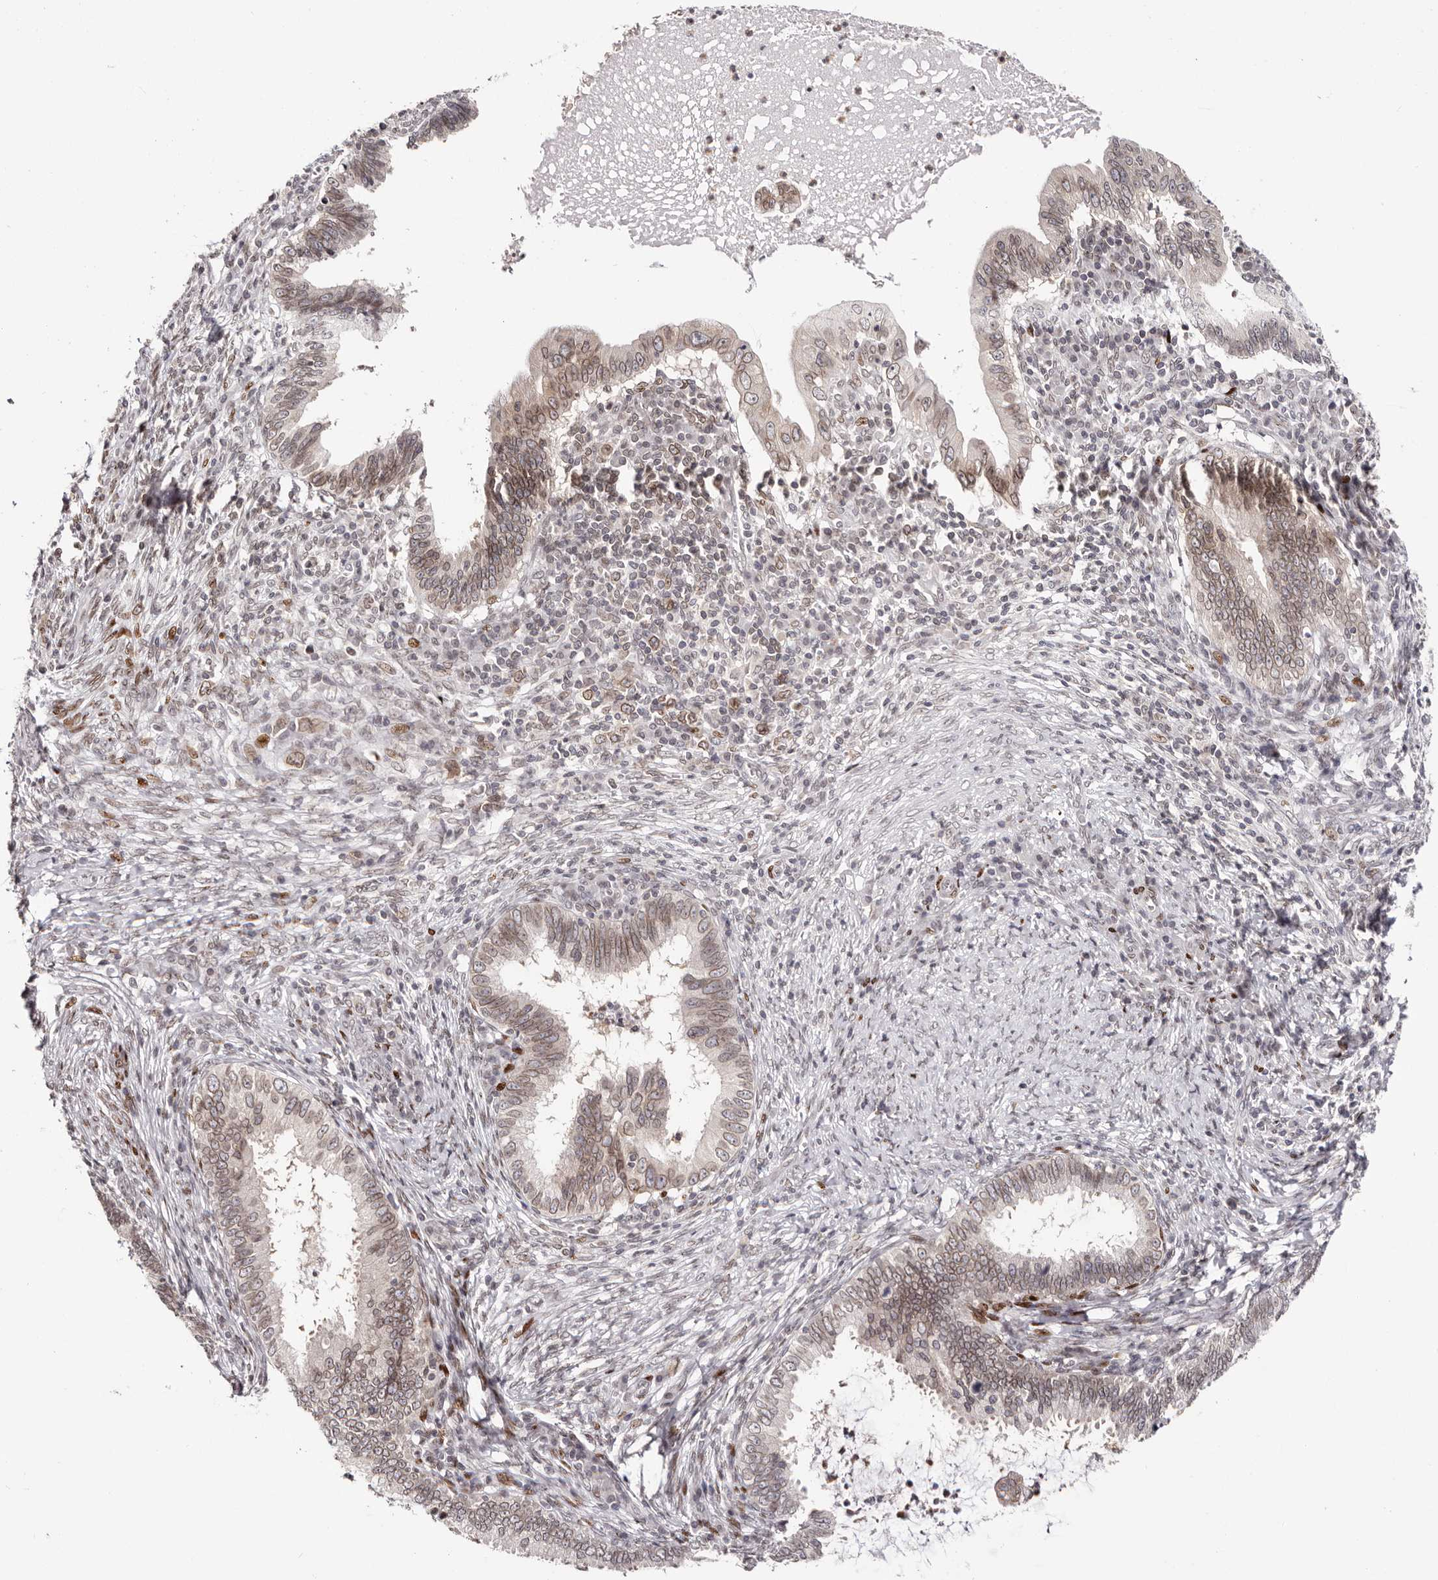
{"staining": {"intensity": "moderate", "quantity": "25%-75%", "location": "cytoplasmic/membranous,nuclear"}, "tissue": "cervical cancer", "cell_type": "Tumor cells", "image_type": "cancer", "snomed": [{"axis": "morphology", "description": "Adenocarcinoma, NOS"}, {"axis": "topography", "description": "Cervix"}], "caption": "Protein staining by IHC reveals moderate cytoplasmic/membranous and nuclear staining in about 25%-75% of tumor cells in cervical cancer (adenocarcinoma).", "gene": "NUP153", "patient": {"sex": "female", "age": 36}}